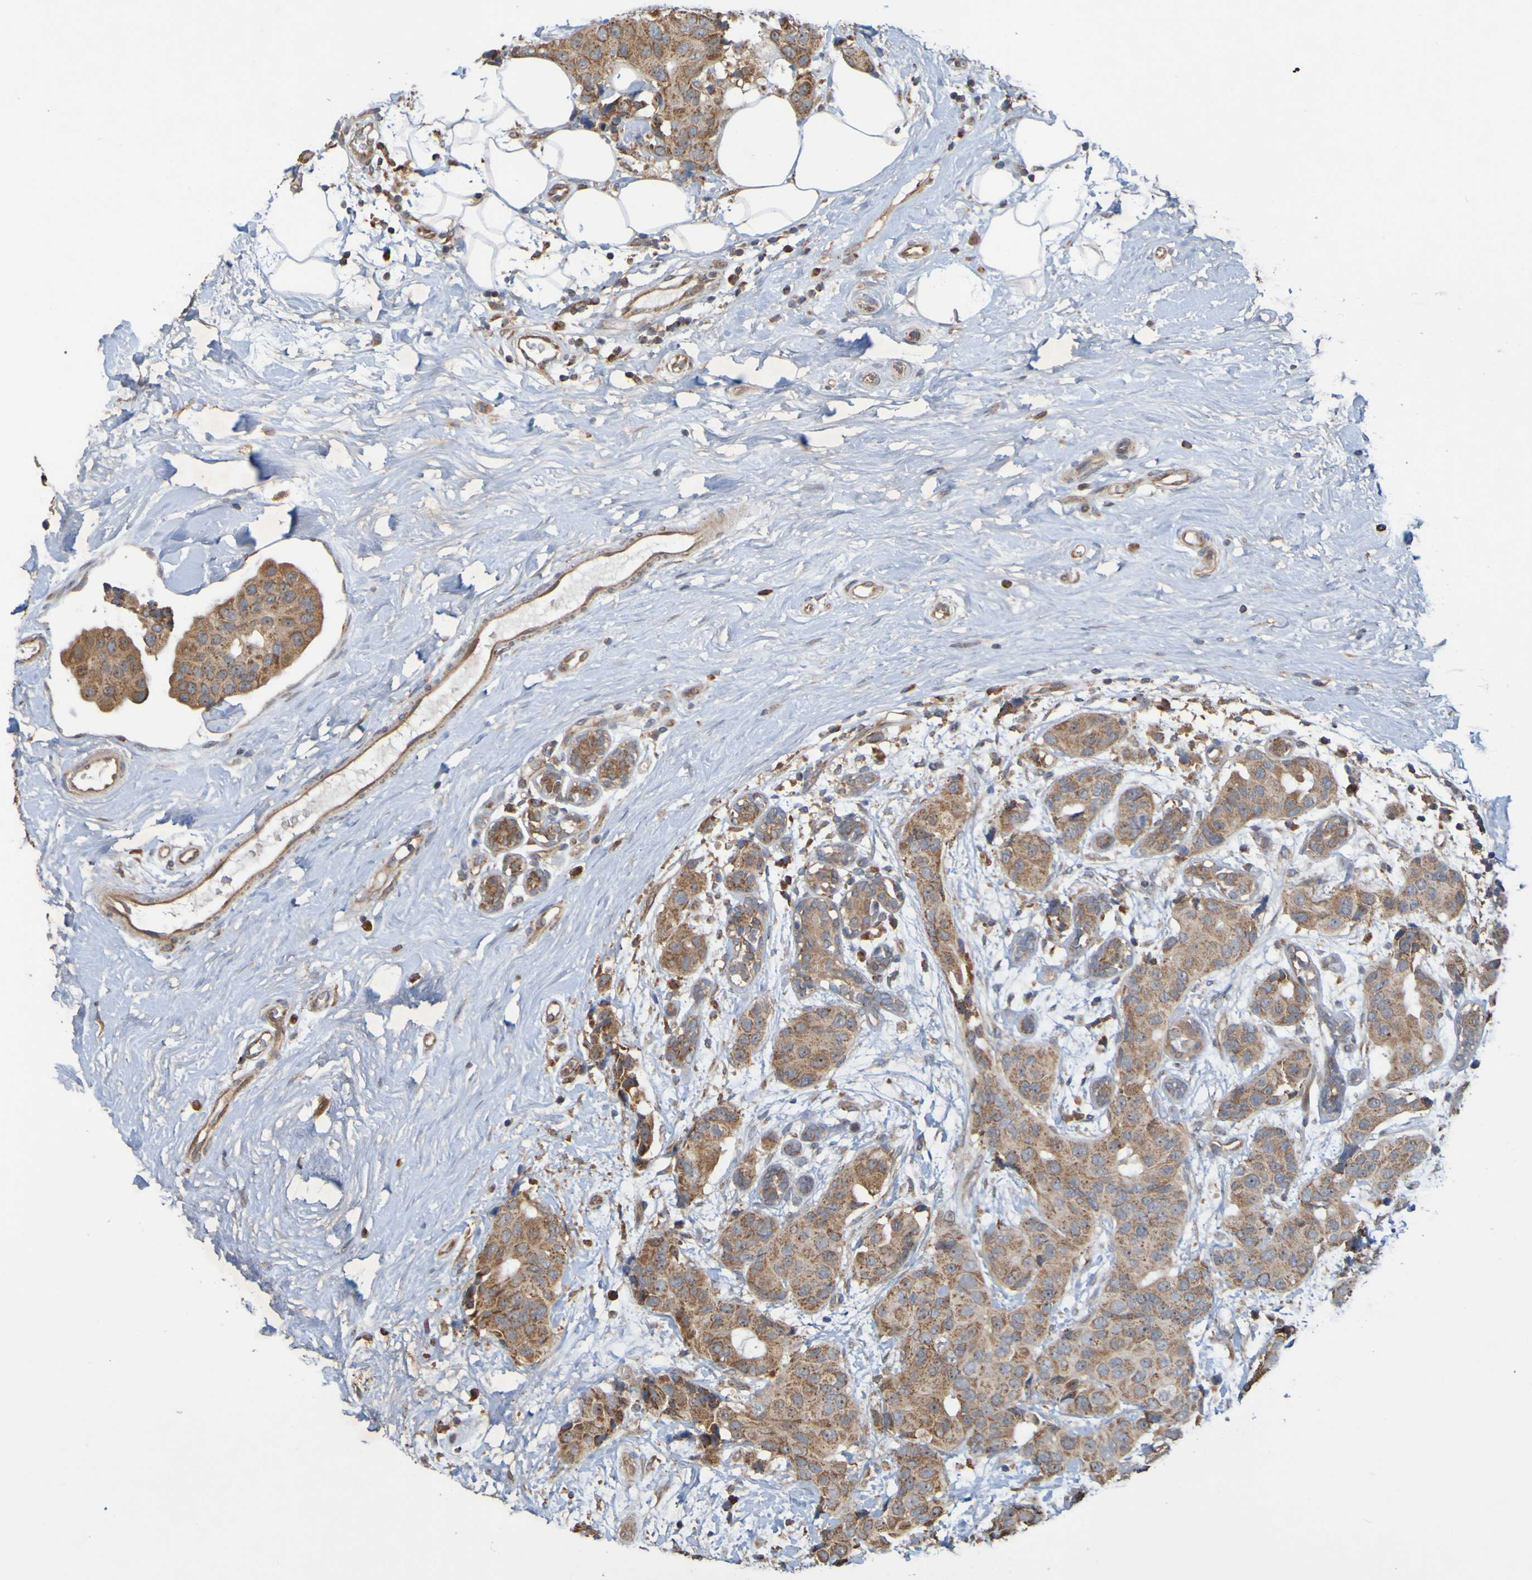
{"staining": {"intensity": "strong", "quantity": ">75%", "location": "cytoplasmic/membranous"}, "tissue": "breast cancer", "cell_type": "Tumor cells", "image_type": "cancer", "snomed": [{"axis": "morphology", "description": "Normal tissue, NOS"}, {"axis": "morphology", "description": "Duct carcinoma"}, {"axis": "topography", "description": "Breast"}], "caption": "This is a histology image of immunohistochemistry (IHC) staining of breast invasive ductal carcinoma, which shows strong staining in the cytoplasmic/membranous of tumor cells.", "gene": "TMBIM1", "patient": {"sex": "female", "age": 39}}